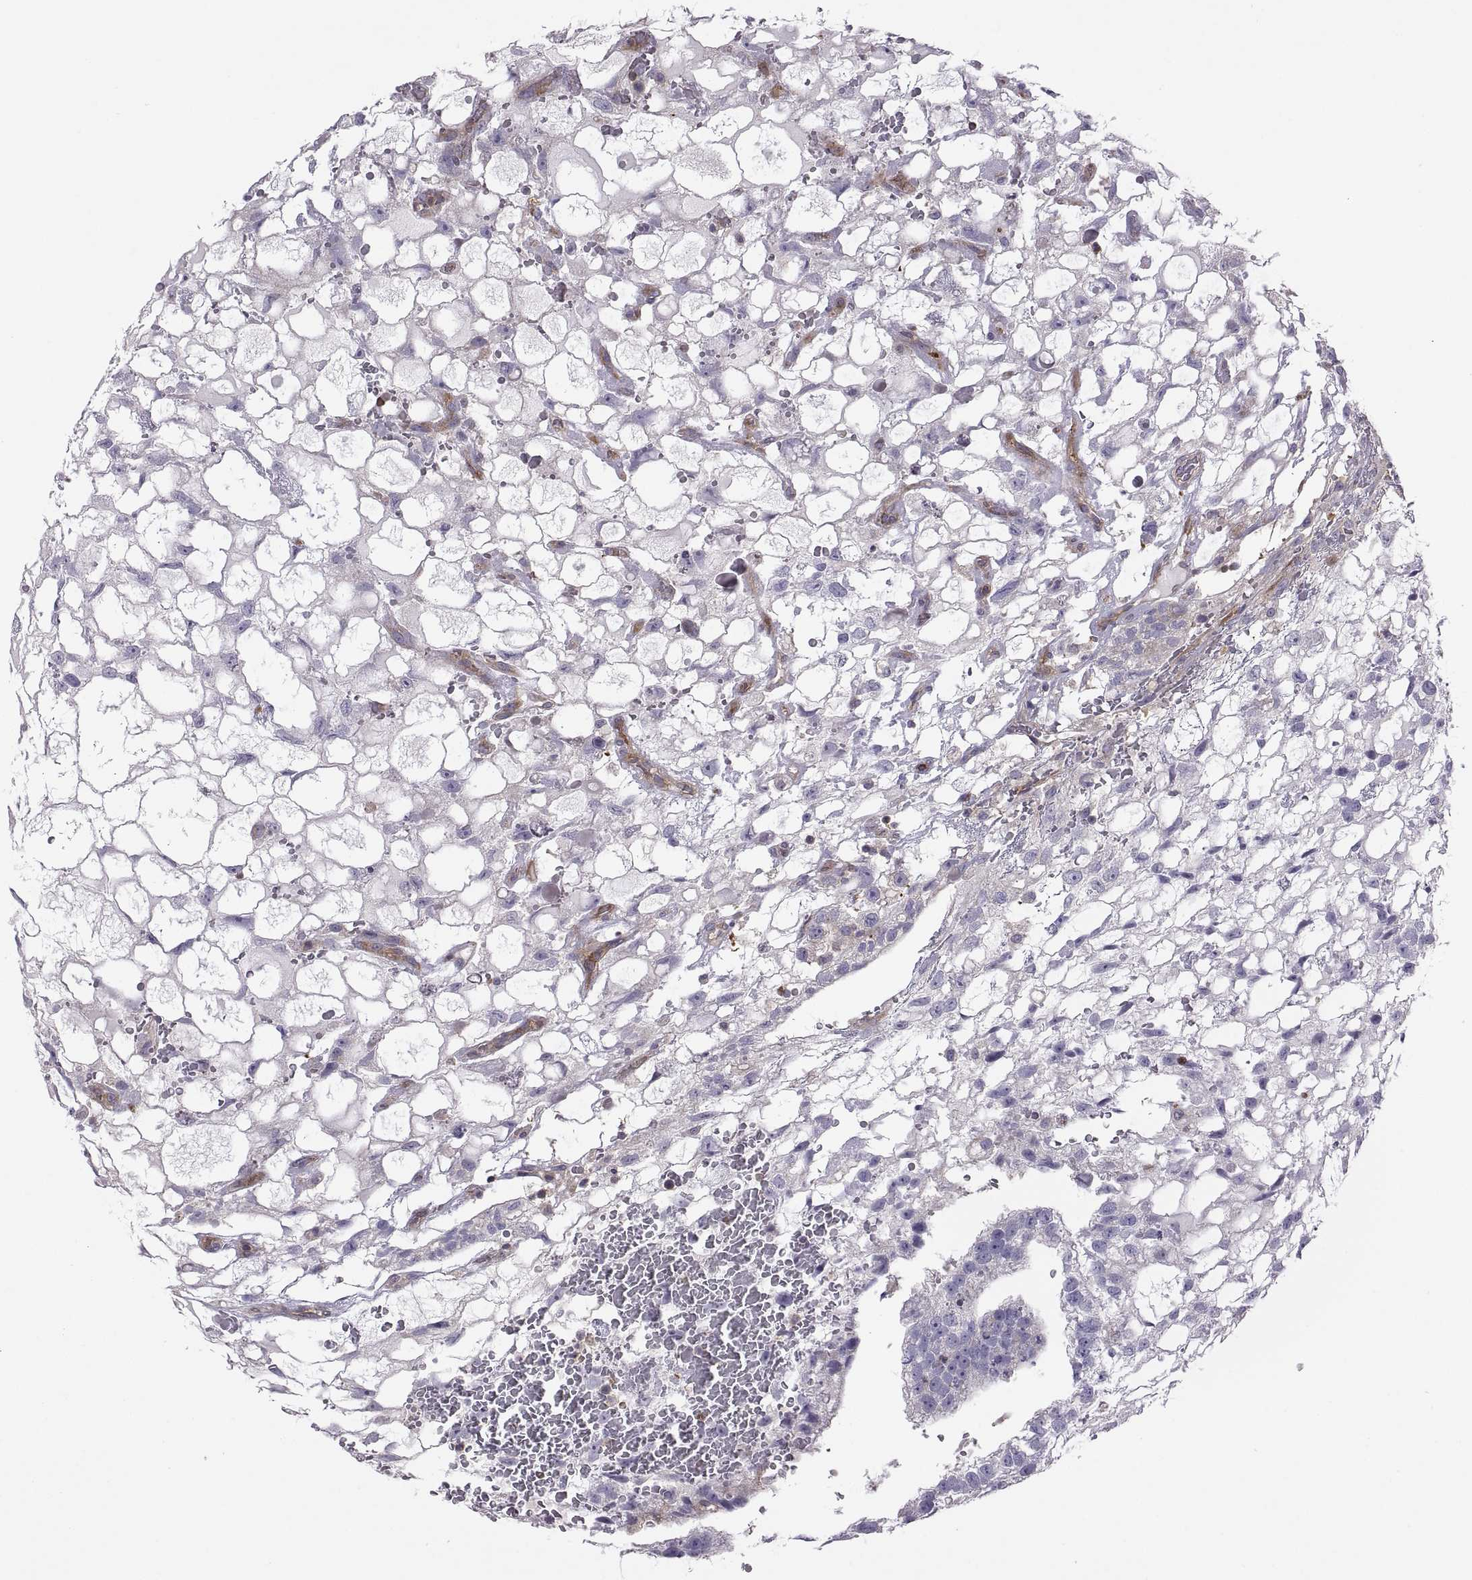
{"staining": {"intensity": "negative", "quantity": "none", "location": "none"}, "tissue": "testis cancer", "cell_type": "Tumor cells", "image_type": "cancer", "snomed": [{"axis": "morphology", "description": "Normal tissue, NOS"}, {"axis": "morphology", "description": "Carcinoma, Embryonal, NOS"}, {"axis": "topography", "description": "Testis"}, {"axis": "topography", "description": "Epididymis"}], "caption": "Tumor cells are negative for protein expression in human embryonal carcinoma (testis).", "gene": "SPATA32", "patient": {"sex": "male", "age": 32}}